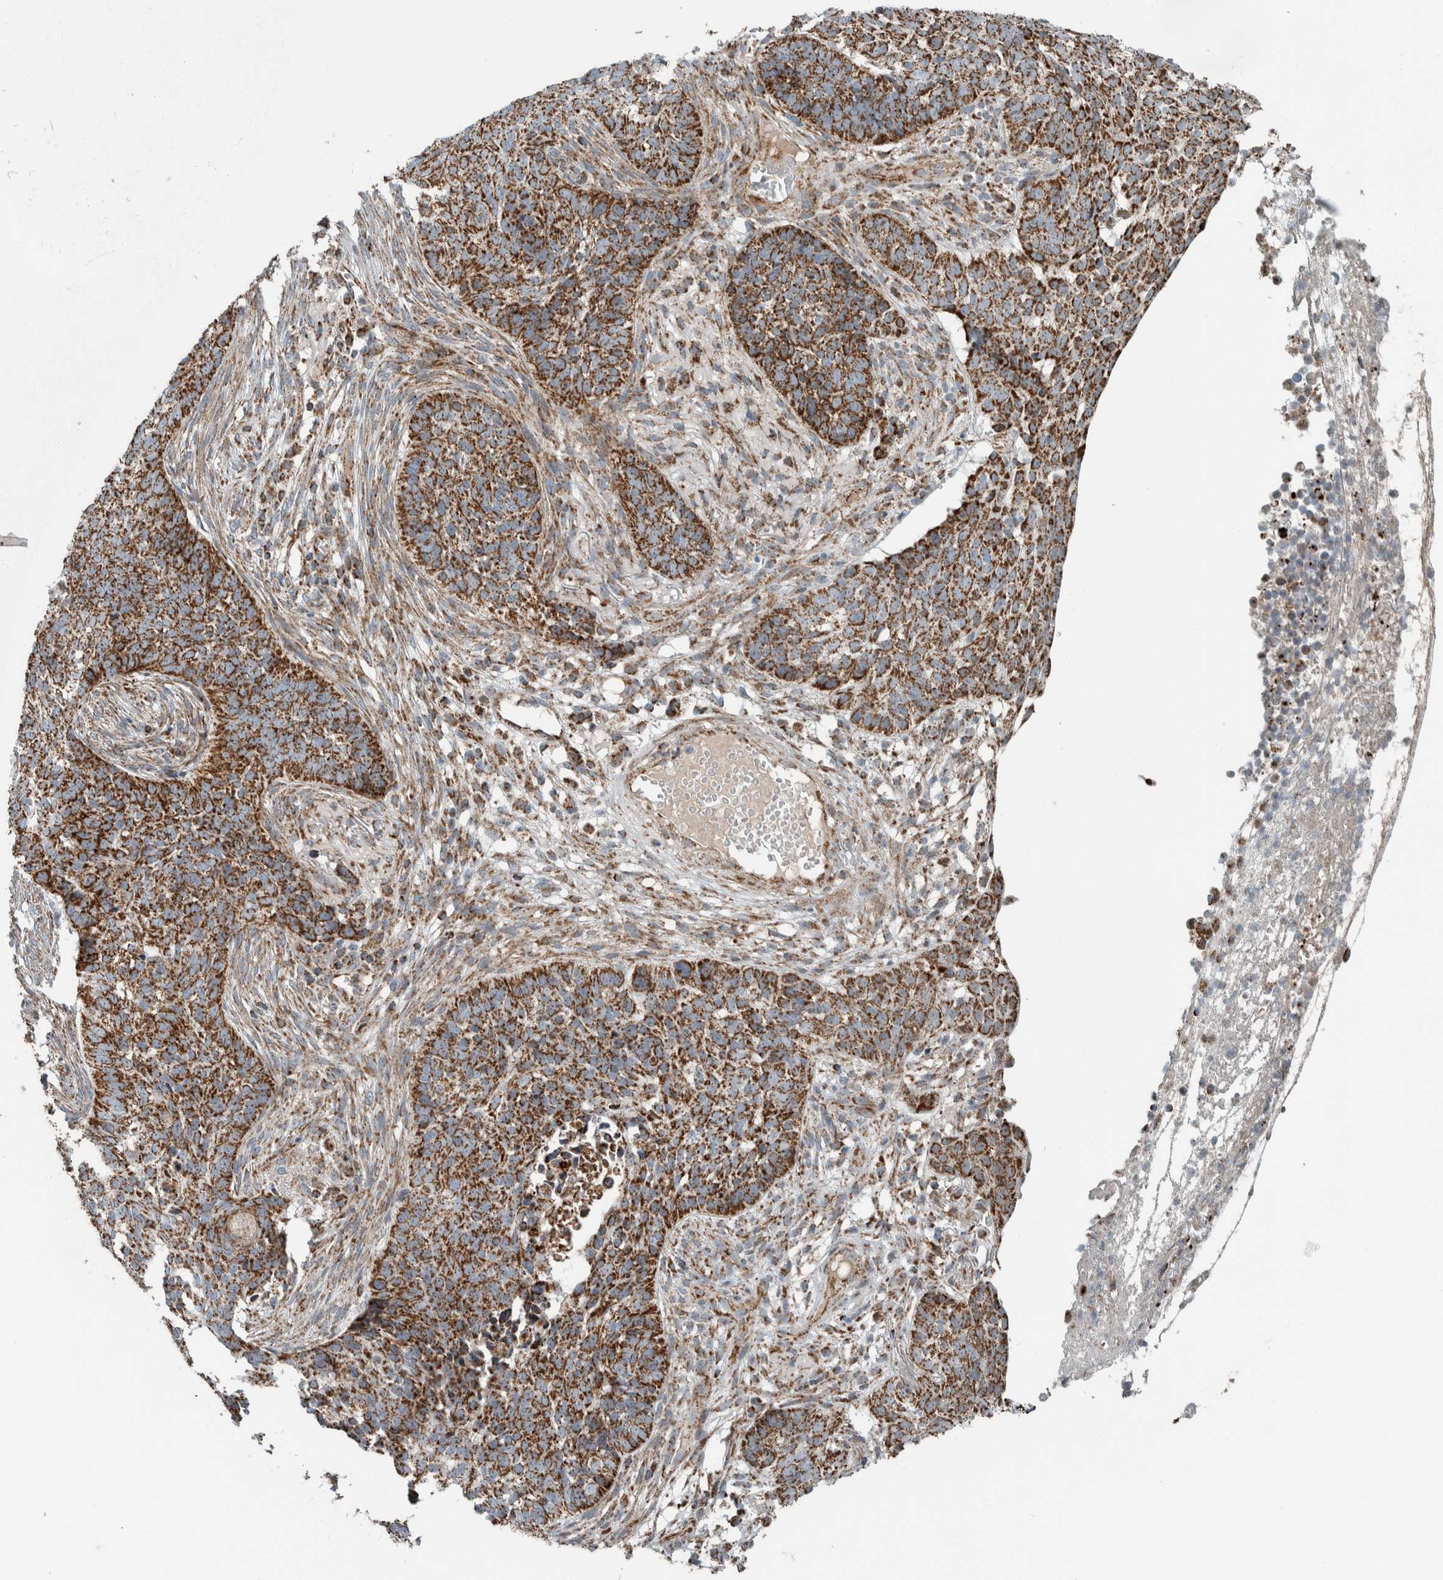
{"staining": {"intensity": "moderate", "quantity": ">75%", "location": "cytoplasmic/membranous"}, "tissue": "skin cancer", "cell_type": "Tumor cells", "image_type": "cancer", "snomed": [{"axis": "morphology", "description": "Basal cell carcinoma"}, {"axis": "topography", "description": "Skin"}], "caption": "A brown stain labels moderate cytoplasmic/membranous expression of a protein in human skin cancer (basal cell carcinoma) tumor cells.", "gene": "CNTROB", "patient": {"sex": "male", "age": 85}}